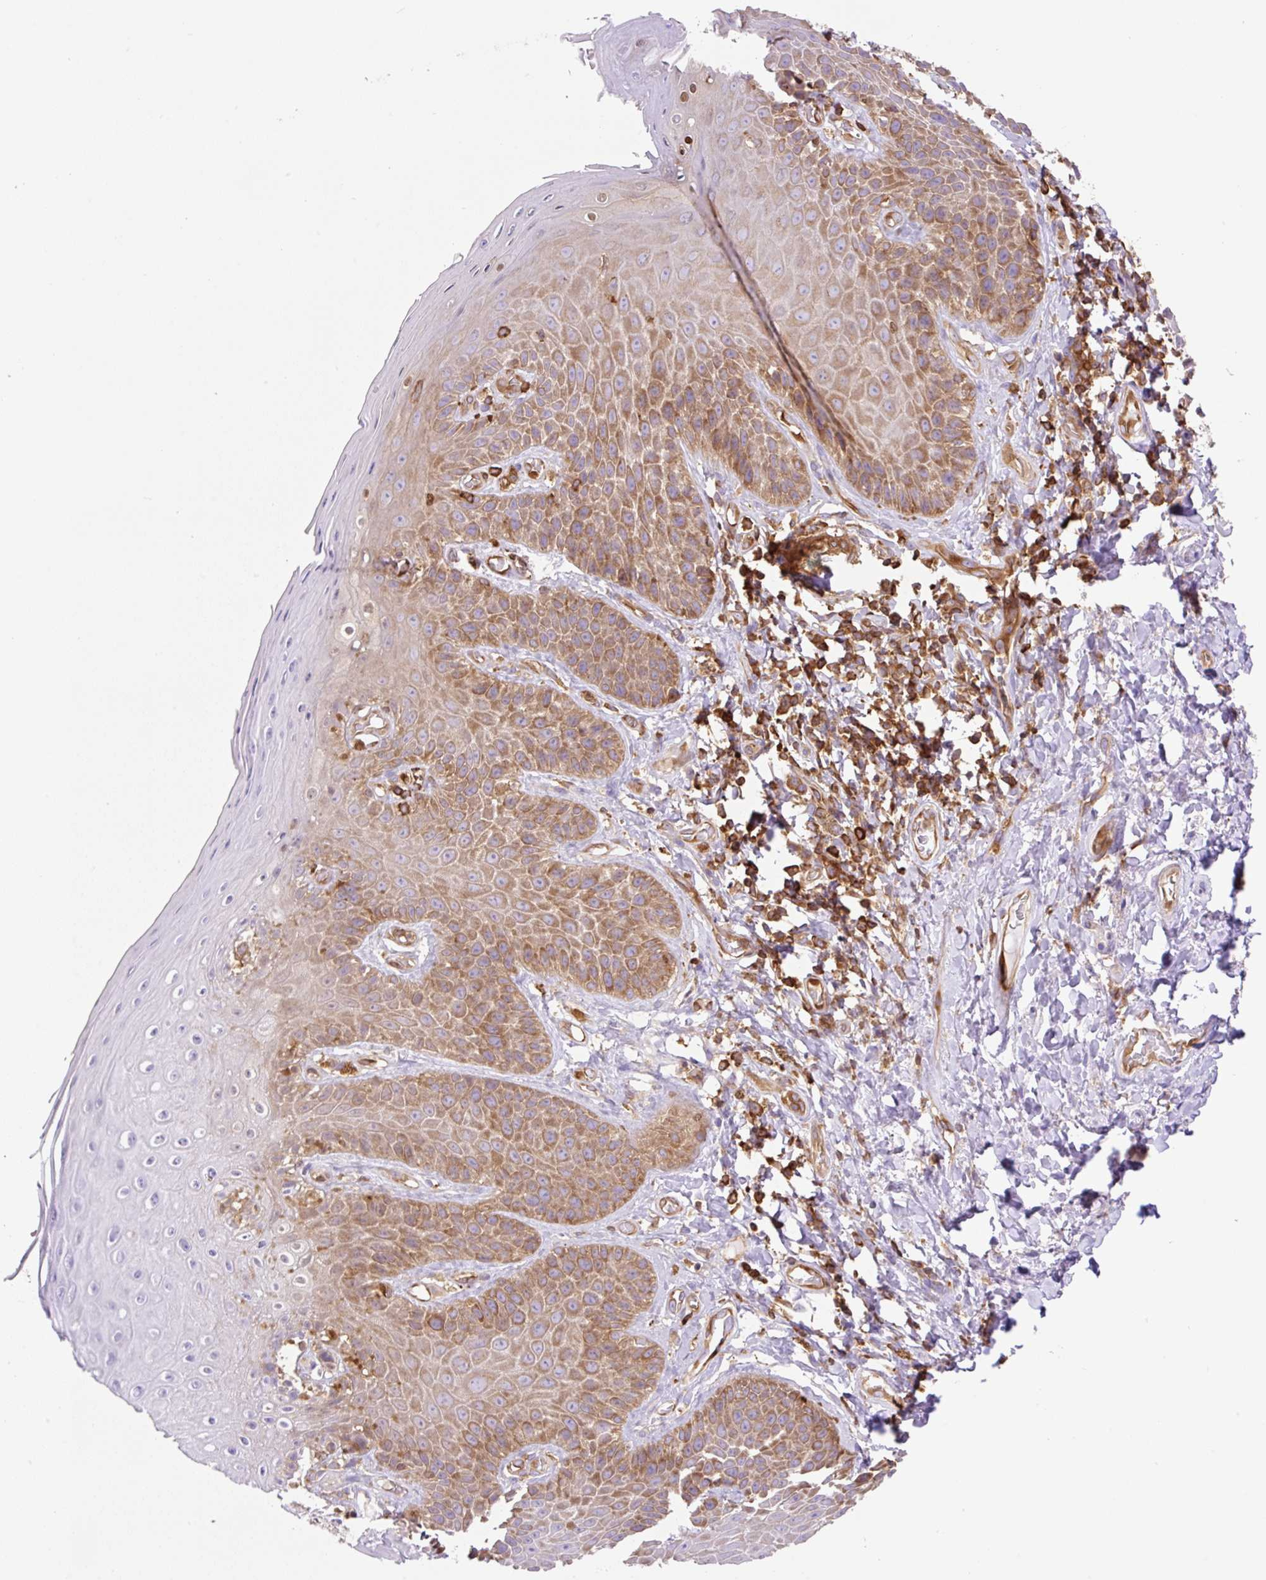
{"staining": {"intensity": "moderate", "quantity": ">75%", "location": "cytoplasmic/membranous"}, "tissue": "skin", "cell_type": "Epidermal cells", "image_type": "normal", "snomed": [{"axis": "morphology", "description": "Normal tissue, NOS"}, {"axis": "topography", "description": "Anal"}, {"axis": "topography", "description": "Peripheral nerve tissue"}], "caption": "There is medium levels of moderate cytoplasmic/membranous staining in epidermal cells of unremarkable skin, as demonstrated by immunohistochemical staining (brown color).", "gene": "DNM2", "patient": {"sex": "male", "age": 53}}